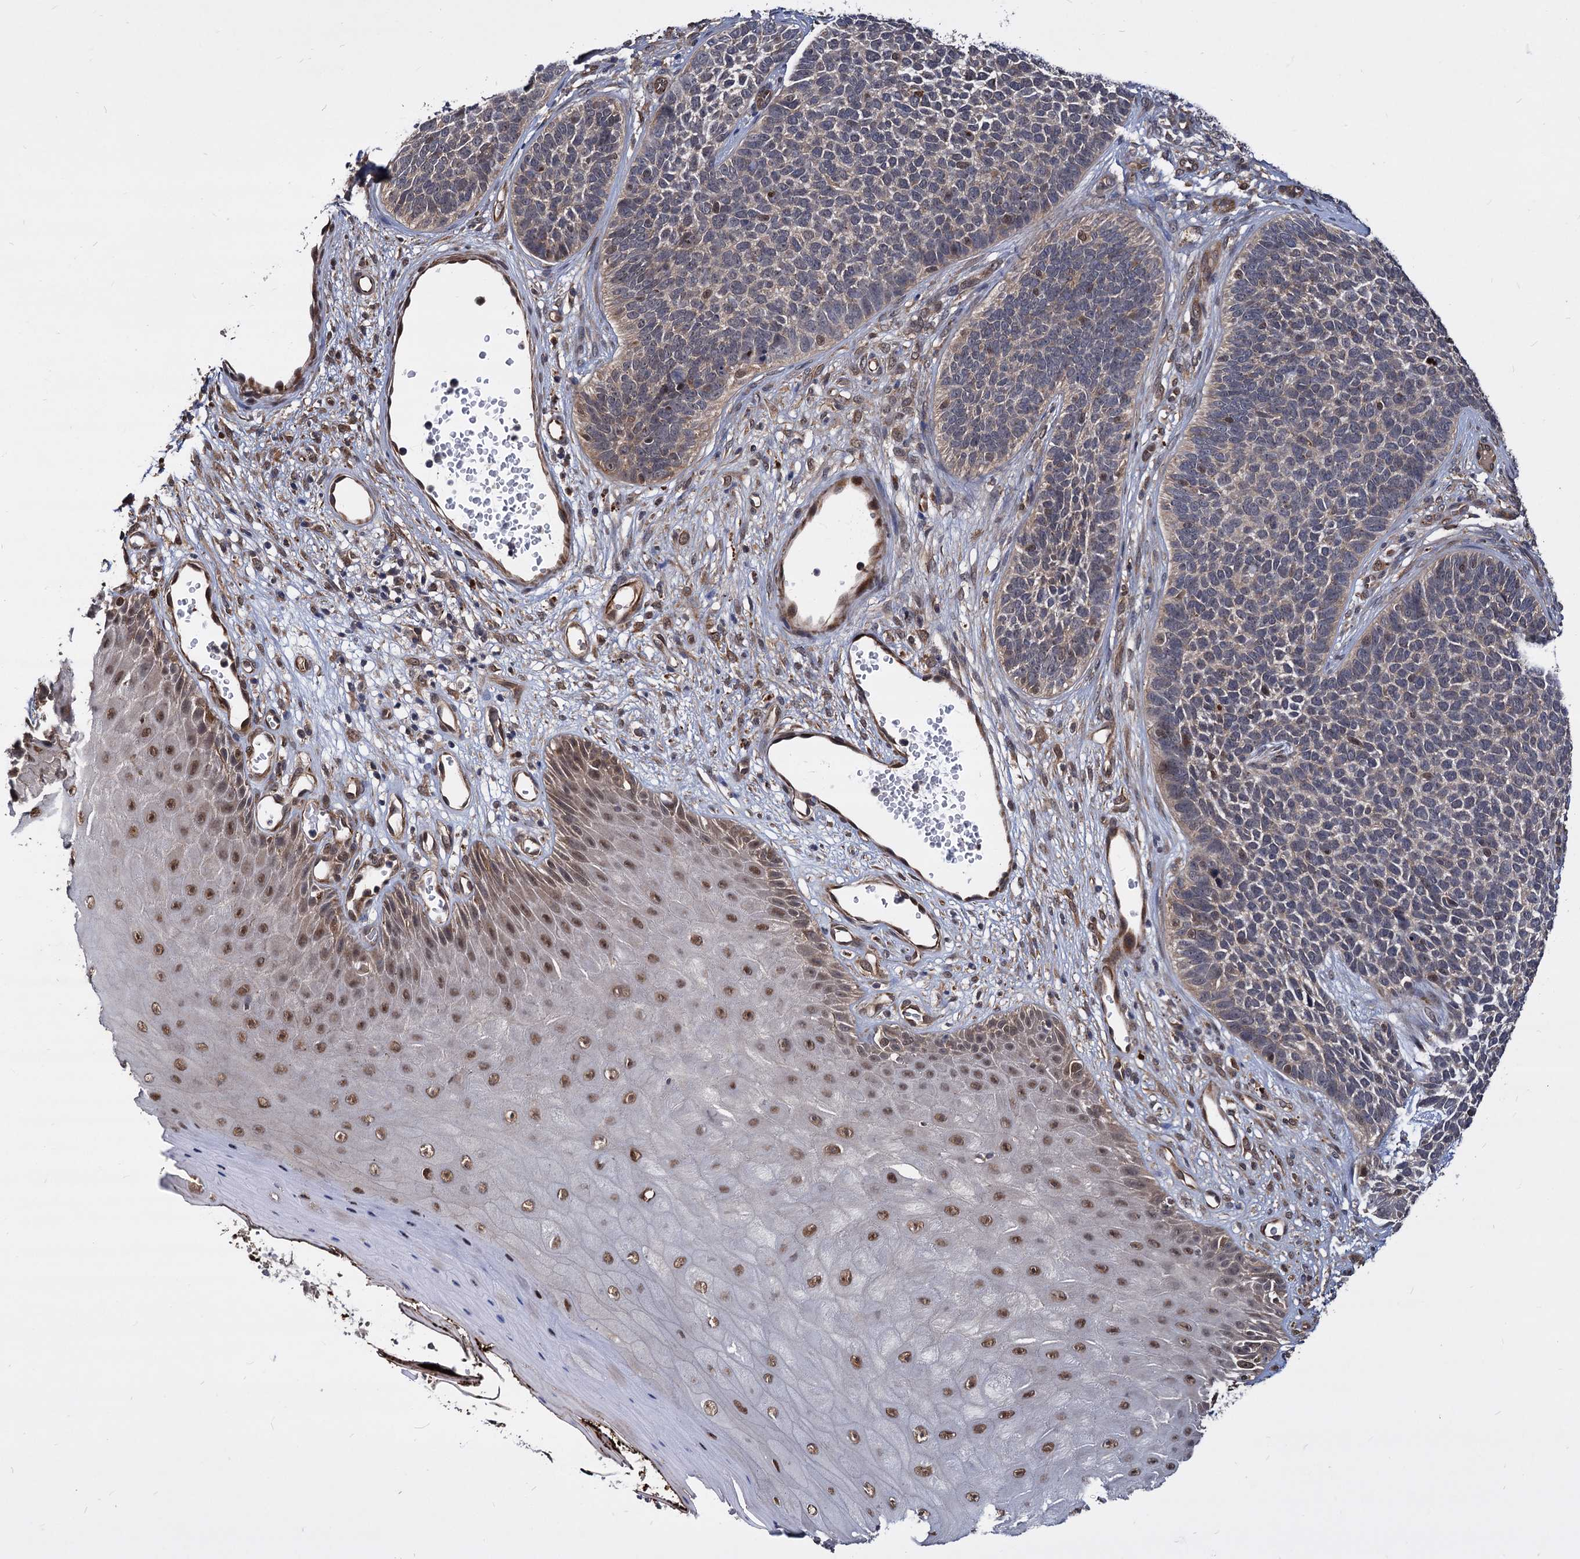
{"staining": {"intensity": "negative", "quantity": "none", "location": "none"}, "tissue": "skin cancer", "cell_type": "Tumor cells", "image_type": "cancer", "snomed": [{"axis": "morphology", "description": "Basal cell carcinoma"}, {"axis": "topography", "description": "Skin"}], "caption": "Tumor cells show no significant expression in skin basal cell carcinoma.", "gene": "PSMD4", "patient": {"sex": "female", "age": 84}}